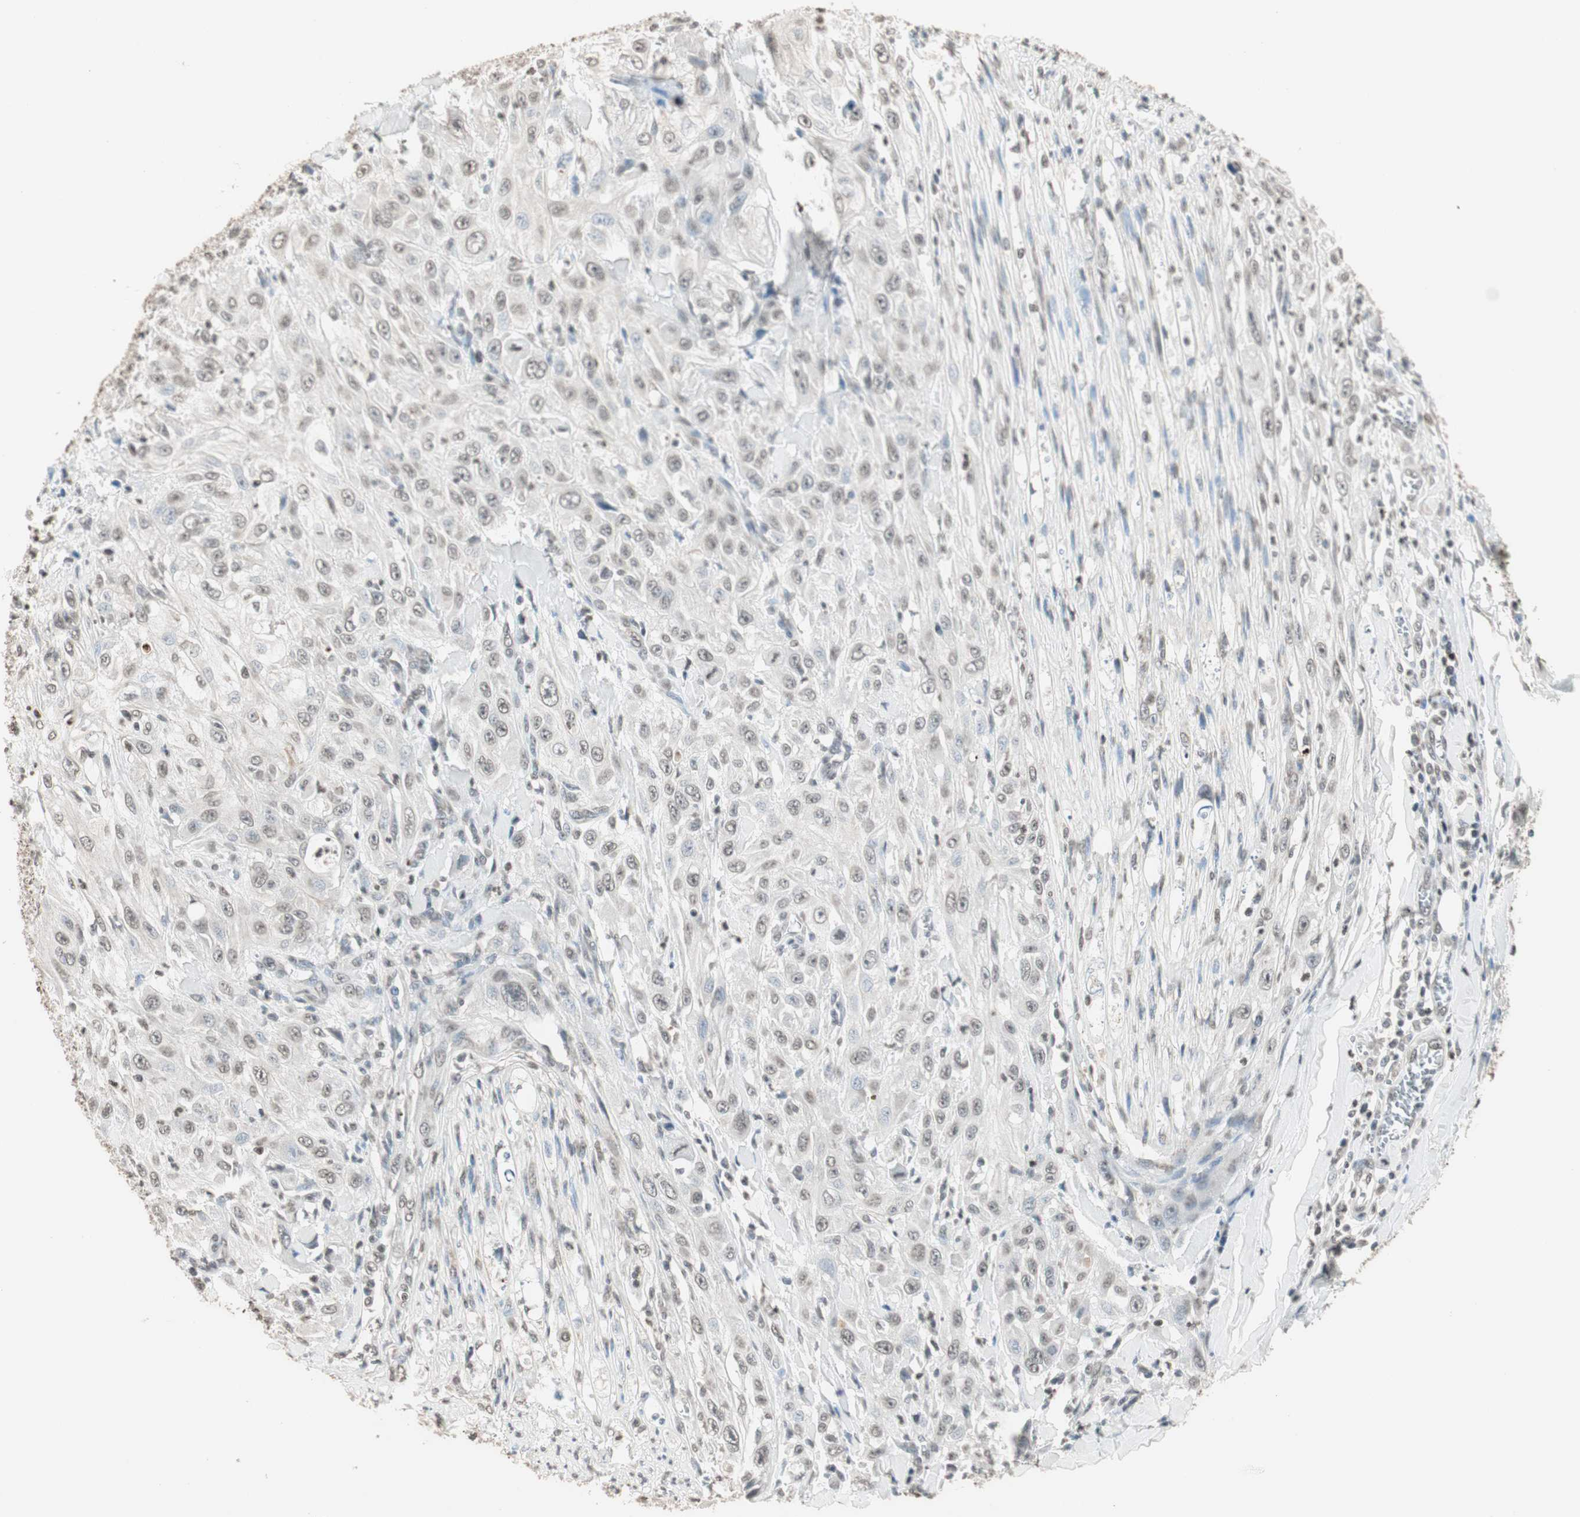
{"staining": {"intensity": "weak", "quantity": "25%-75%", "location": "nuclear"}, "tissue": "skin cancer", "cell_type": "Tumor cells", "image_type": "cancer", "snomed": [{"axis": "morphology", "description": "Squamous cell carcinoma, NOS"}, {"axis": "morphology", "description": "Squamous cell carcinoma, metastatic, NOS"}, {"axis": "topography", "description": "Skin"}, {"axis": "topography", "description": "Lymph node"}], "caption": "Protein expression analysis of skin cancer (metastatic squamous cell carcinoma) shows weak nuclear positivity in about 25%-75% of tumor cells. (brown staining indicates protein expression, while blue staining denotes nuclei).", "gene": "PRELID1", "patient": {"sex": "male", "age": 75}}